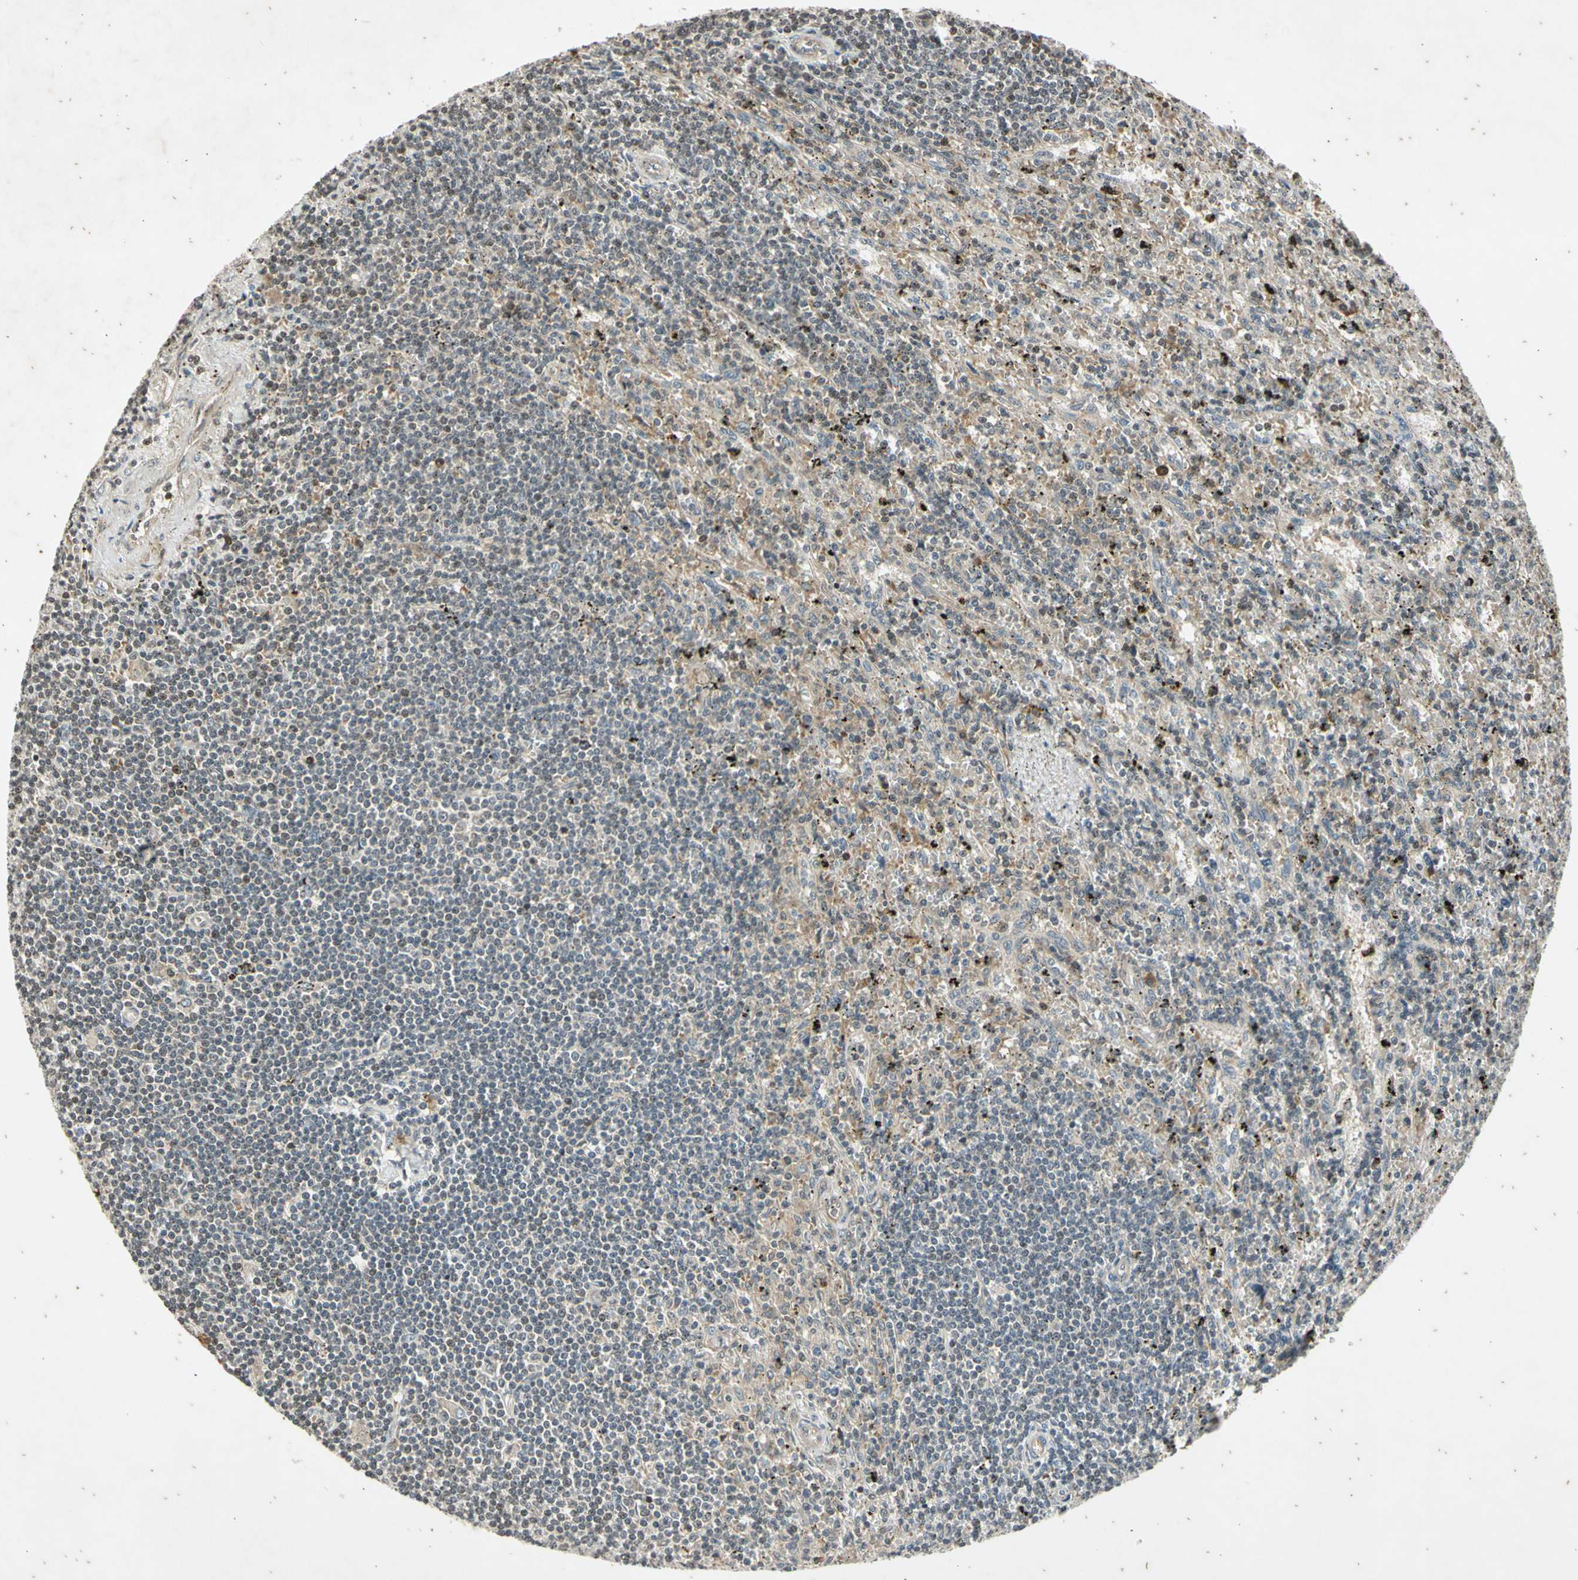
{"staining": {"intensity": "weak", "quantity": "<25%", "location": "nuclear"}, "tissue": "lymphoma", "cell_type": "Tumor cells", "image_type": "cancer", "snomed": [{"axis": "morphology", "description": "Malignant lymphoma, non-Hodgkin's type, Low grade"}, {"axis": "topography", "description": "Spleen"}], "caption": "This is an immunohistochemistry (IHC) micrograph of lymphoma. There is no staining in tumor cells.", "gene": "EFNB2", "patient": {"sex": "male", "age": 76}}